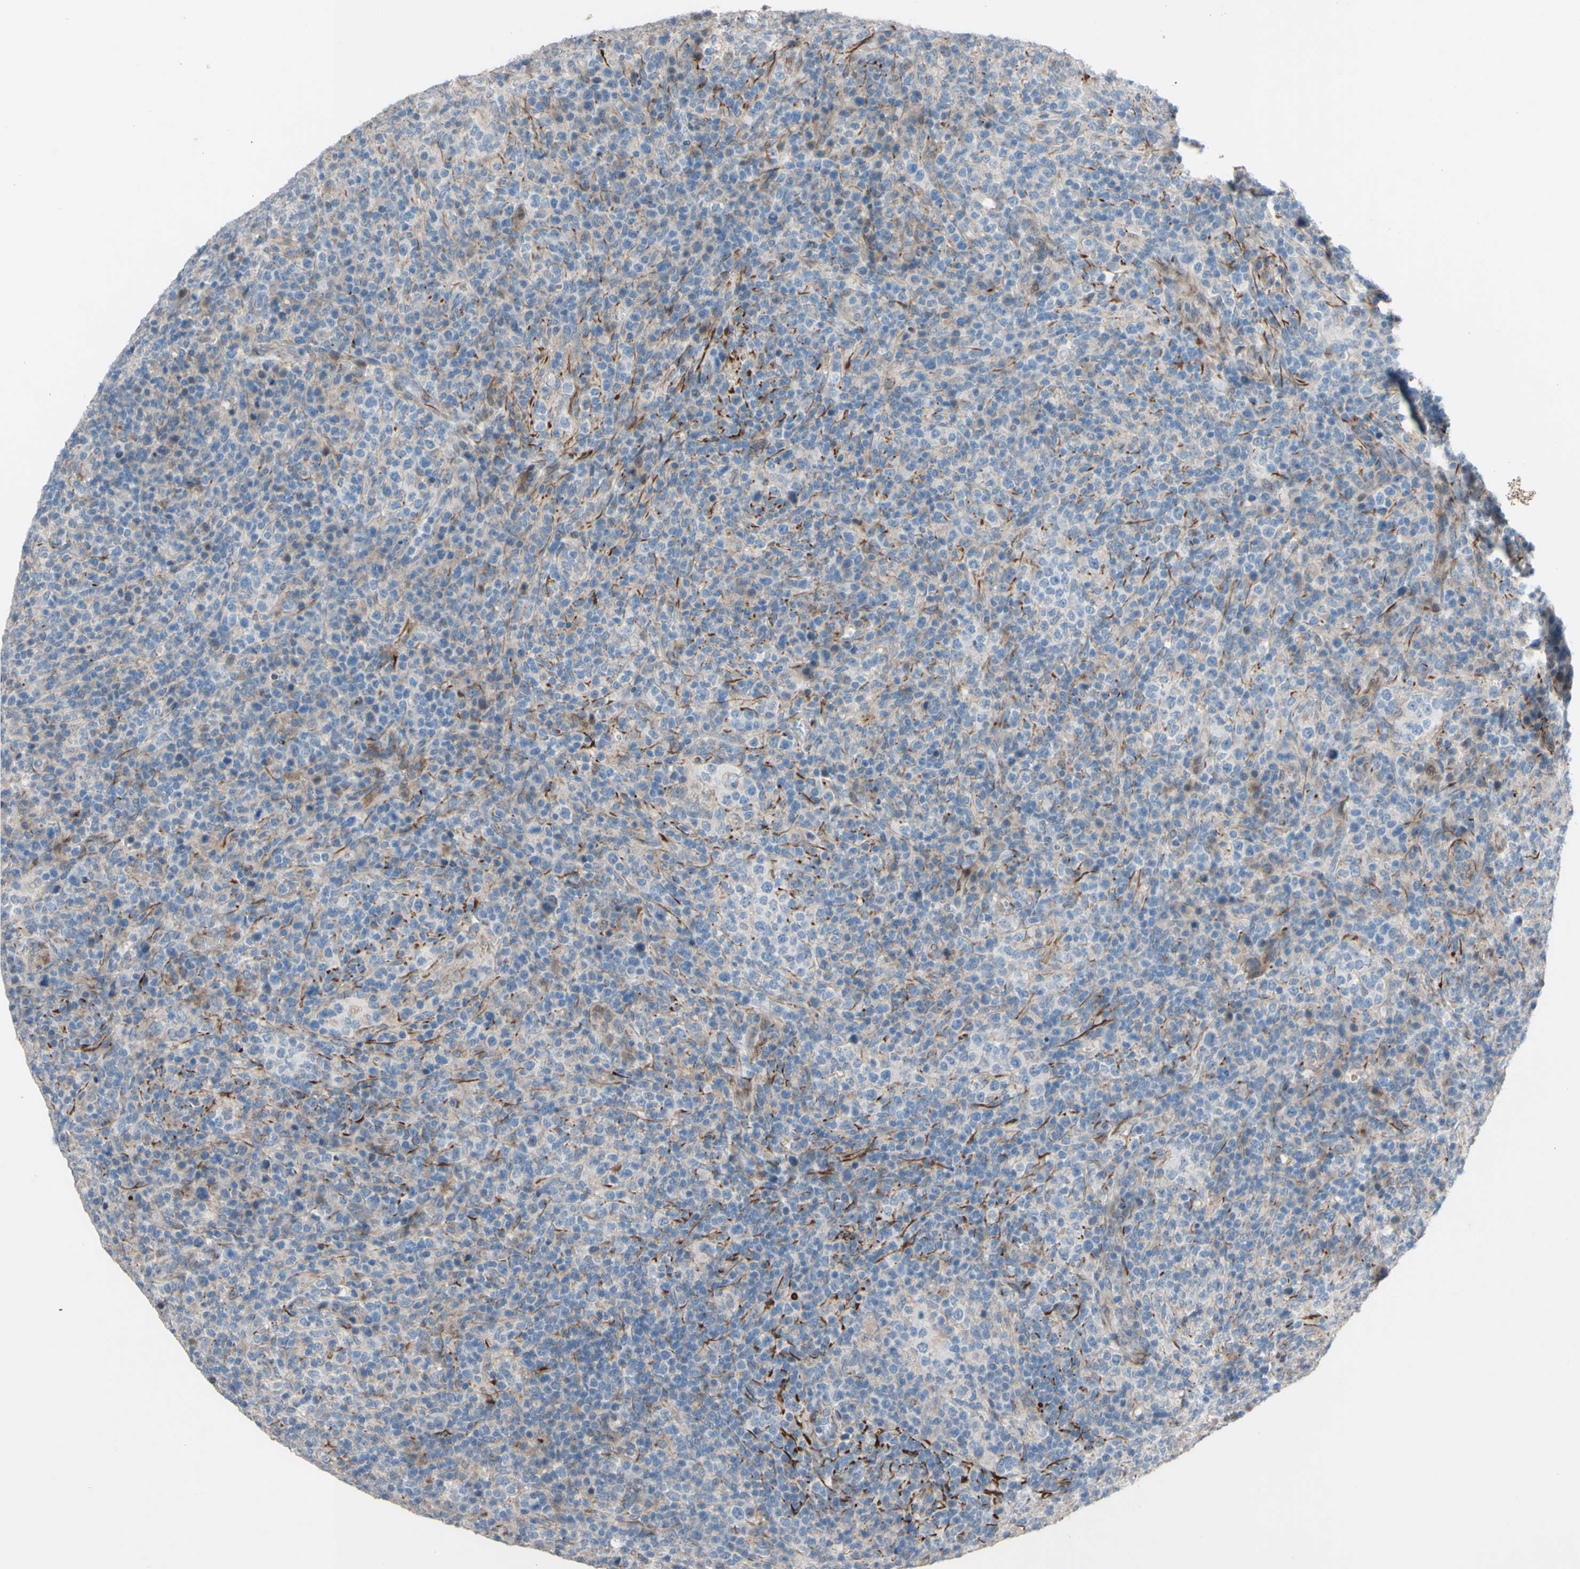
{"staining": {"intensity": "weak", "quantity": "<25%", "location": "cytoplasmic/membranous"}, "tissue": "lymphoma", "cell_type": "Tumor cells", "image_type": "cancer", "snomed": [{"axis": "morphology", "description": "Malignant lymphoma, non-Hodgkin's type, High grade"}, {"axis": "topography", "description": "Lymph node"}], "caption": "Immunohistochemistry of lymphoma reveals no staining in tumor cells.", "gene": "CDCP1", "patient": {"sex": "female", "age": 76}}